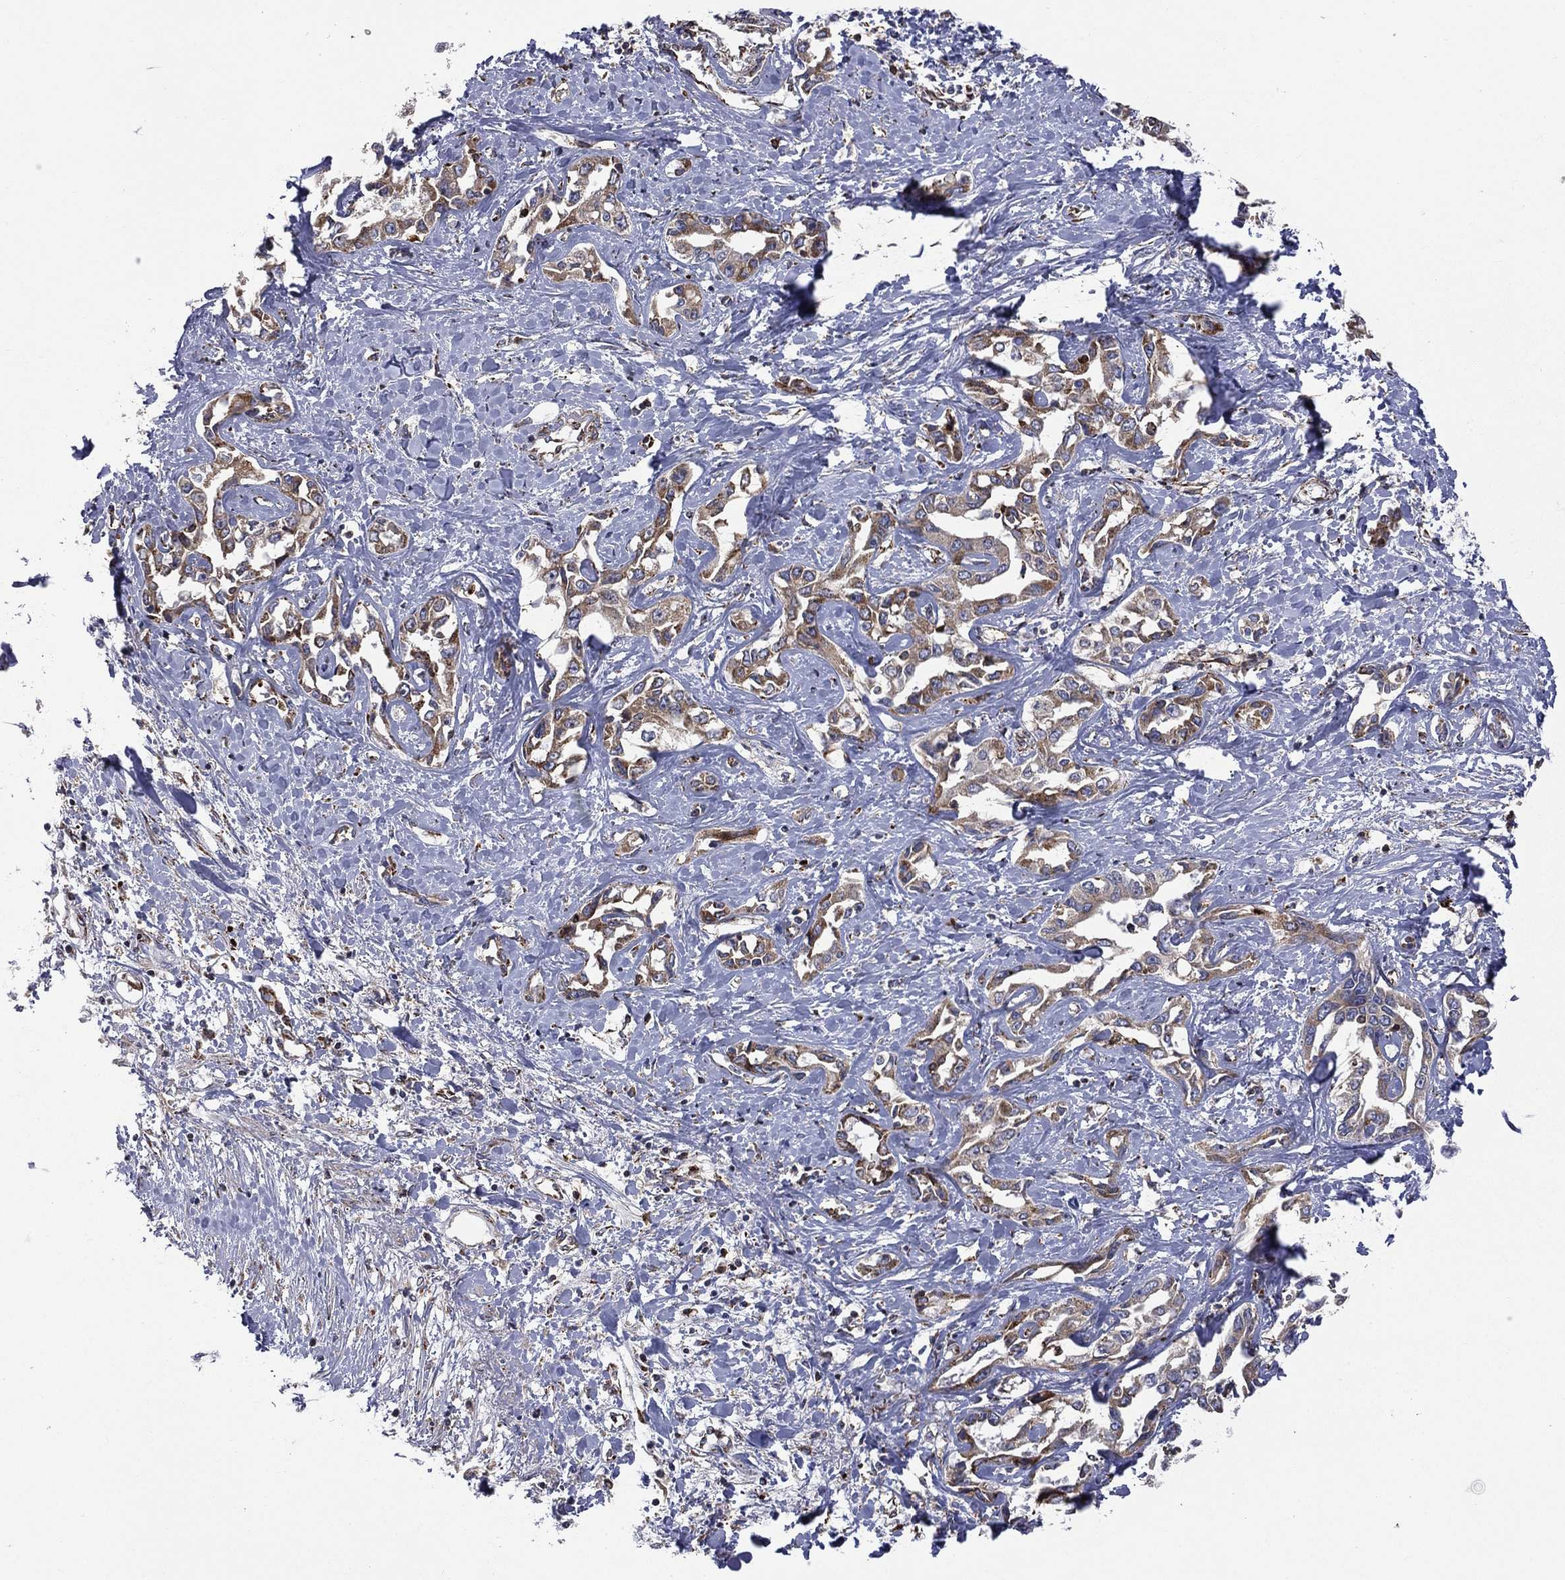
{"staining": {"intensity": "moderate", "quantity": ">75%", "location": "cytoplasmic/membranous"}, "tissue": "liver cancer", "cell_type": "Tumor cells", "image_type": "cancer", "snomed": [{"axis": "morphology", "description": "Cholangiocarcinoma"}, {"axis": "topography", "description": "Liver"}], "caption": "Immunohistochemical staining of human cholangiocarcinoma (liver) displays medium levels of moderate cytoplasmic/membranous protein staining in about >75% of tumor cells. The staining was performed using DAB, with brown indicating positive protein expression. Nuclei are stained blue with hematoxylin.", "gene": "C20orf96", "patient": {"sex": "male", "age": 59}}